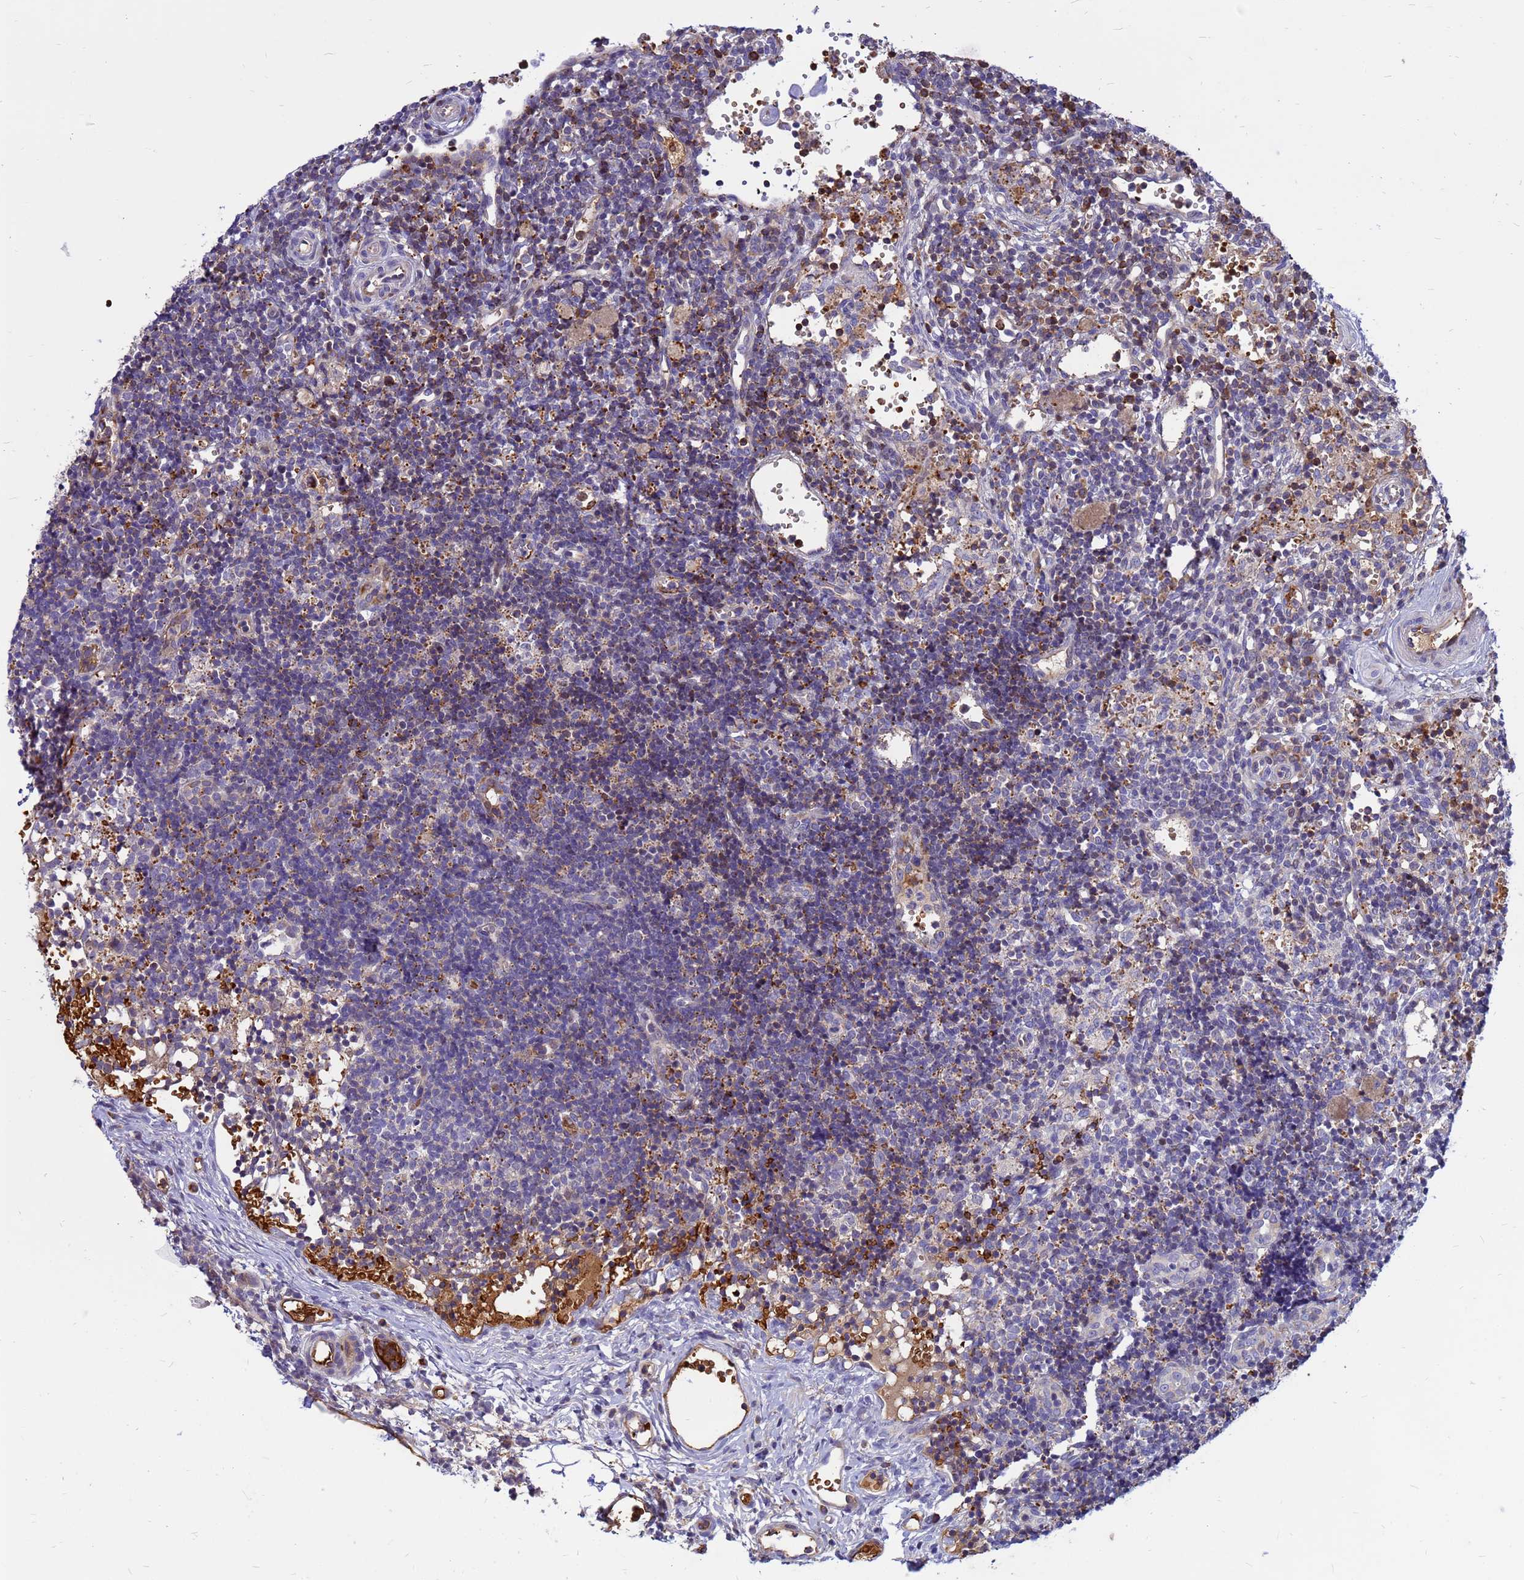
{"staining": {"intensity": "weak", "quantity": "25%-75%", "location": "cytoplasmic/membranous"}, "tissue": "lymph node", "cell_type": "Germinal center cells", "image_type": "normal", "snomed": [{"axis": "morphology", "description": "Normal tissue, NOS"}, {"axis": "topography", "description": "Lymph node"}], "caption": "Lymph node stained with immunohistochemistry displays weak cytoplasmic/membranous expression in about 25%-75% of germinal center cells. (DAB (3,3'-diaminobenzidine) IHC with brightfield microscopy, high magnification).", "gene": "ZNF669", "patient": {"sex": "female", "age": 37}}